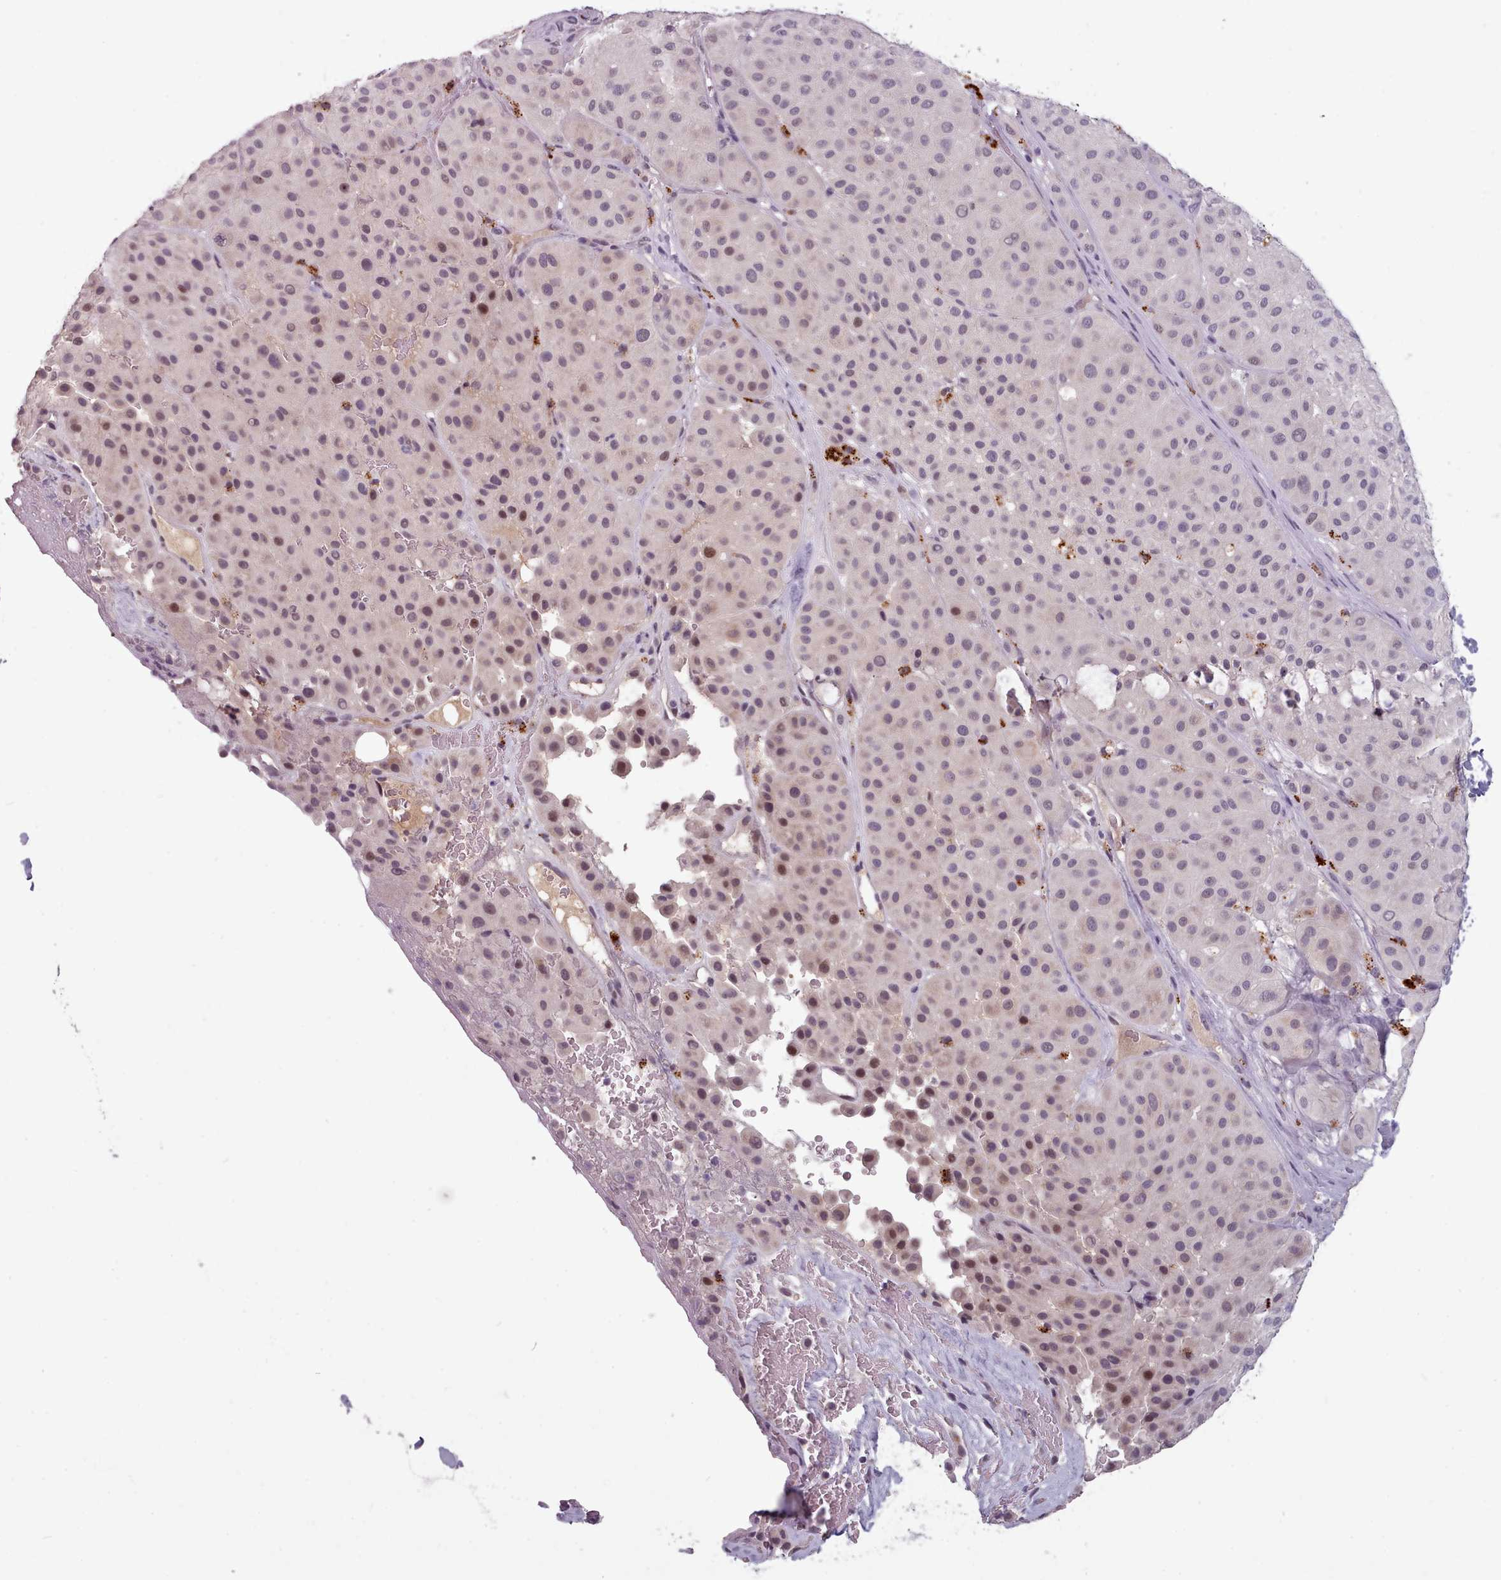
{"staining": {"intensity": "moderate", "quantity": "<25%", "location": "nuclear"}, "tissue": "melanoma", "cell_type": "Tumor cells", "image_type": "cancer", "snomed": [{"axis": "morphology", "description": "Malignant melanoma, Metastatic site"}, {"axis": "topography", "description": "Smooth muscle"}], "caption": "Immunohistochemistry (IHC) histopathology image of malignant melanoma (metastatic site) stained for a protein (brown), which reveals low levels of moderate nuclear positivity in about <25% of tumor cells.", "gene": "PBX4", "patient": {"sex": "male", "age": 41}}